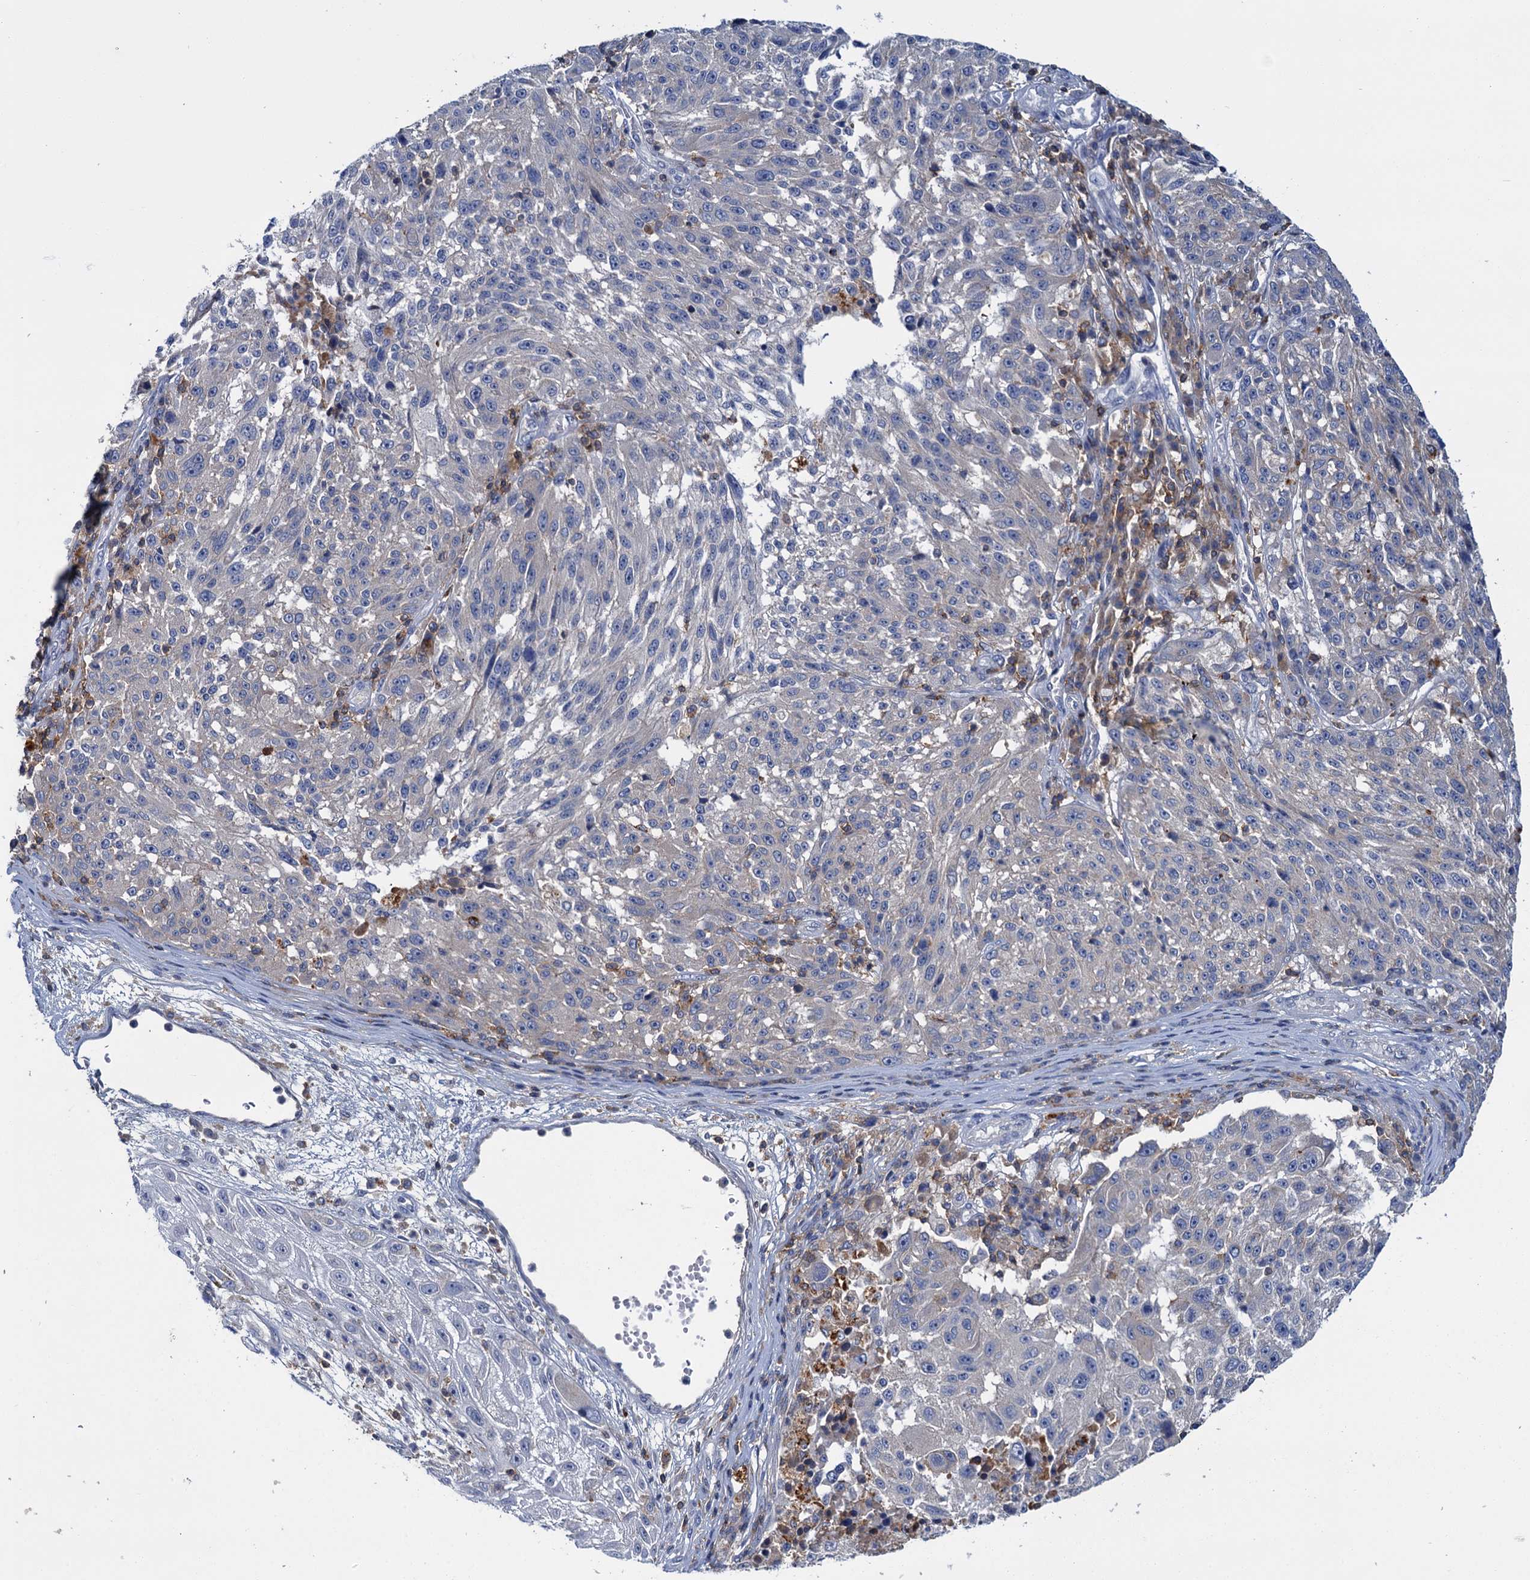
{"staining": {"intensity": "negative", "quantity": "none", "location": "none"}, "tissue": "melanoma", "cell_type": "Tumor cells", "image_type": "cancer", "snomed": [{"axis": "morphology", "description": "Malignant melanoma, NOS"}, {"axis": "topography", "description": "Skin"}], "caption": "This image is of melanoma stained with immunohistochemistry to label a protein in brown with the nuclei are counter-stained blue. There is no staining in tumor cells. (DAB immunohistochemistry (IHC) with hematoxylin counter stain).", "gene": "FGFR2", "patient": {"sex": "male", "age": 53}}